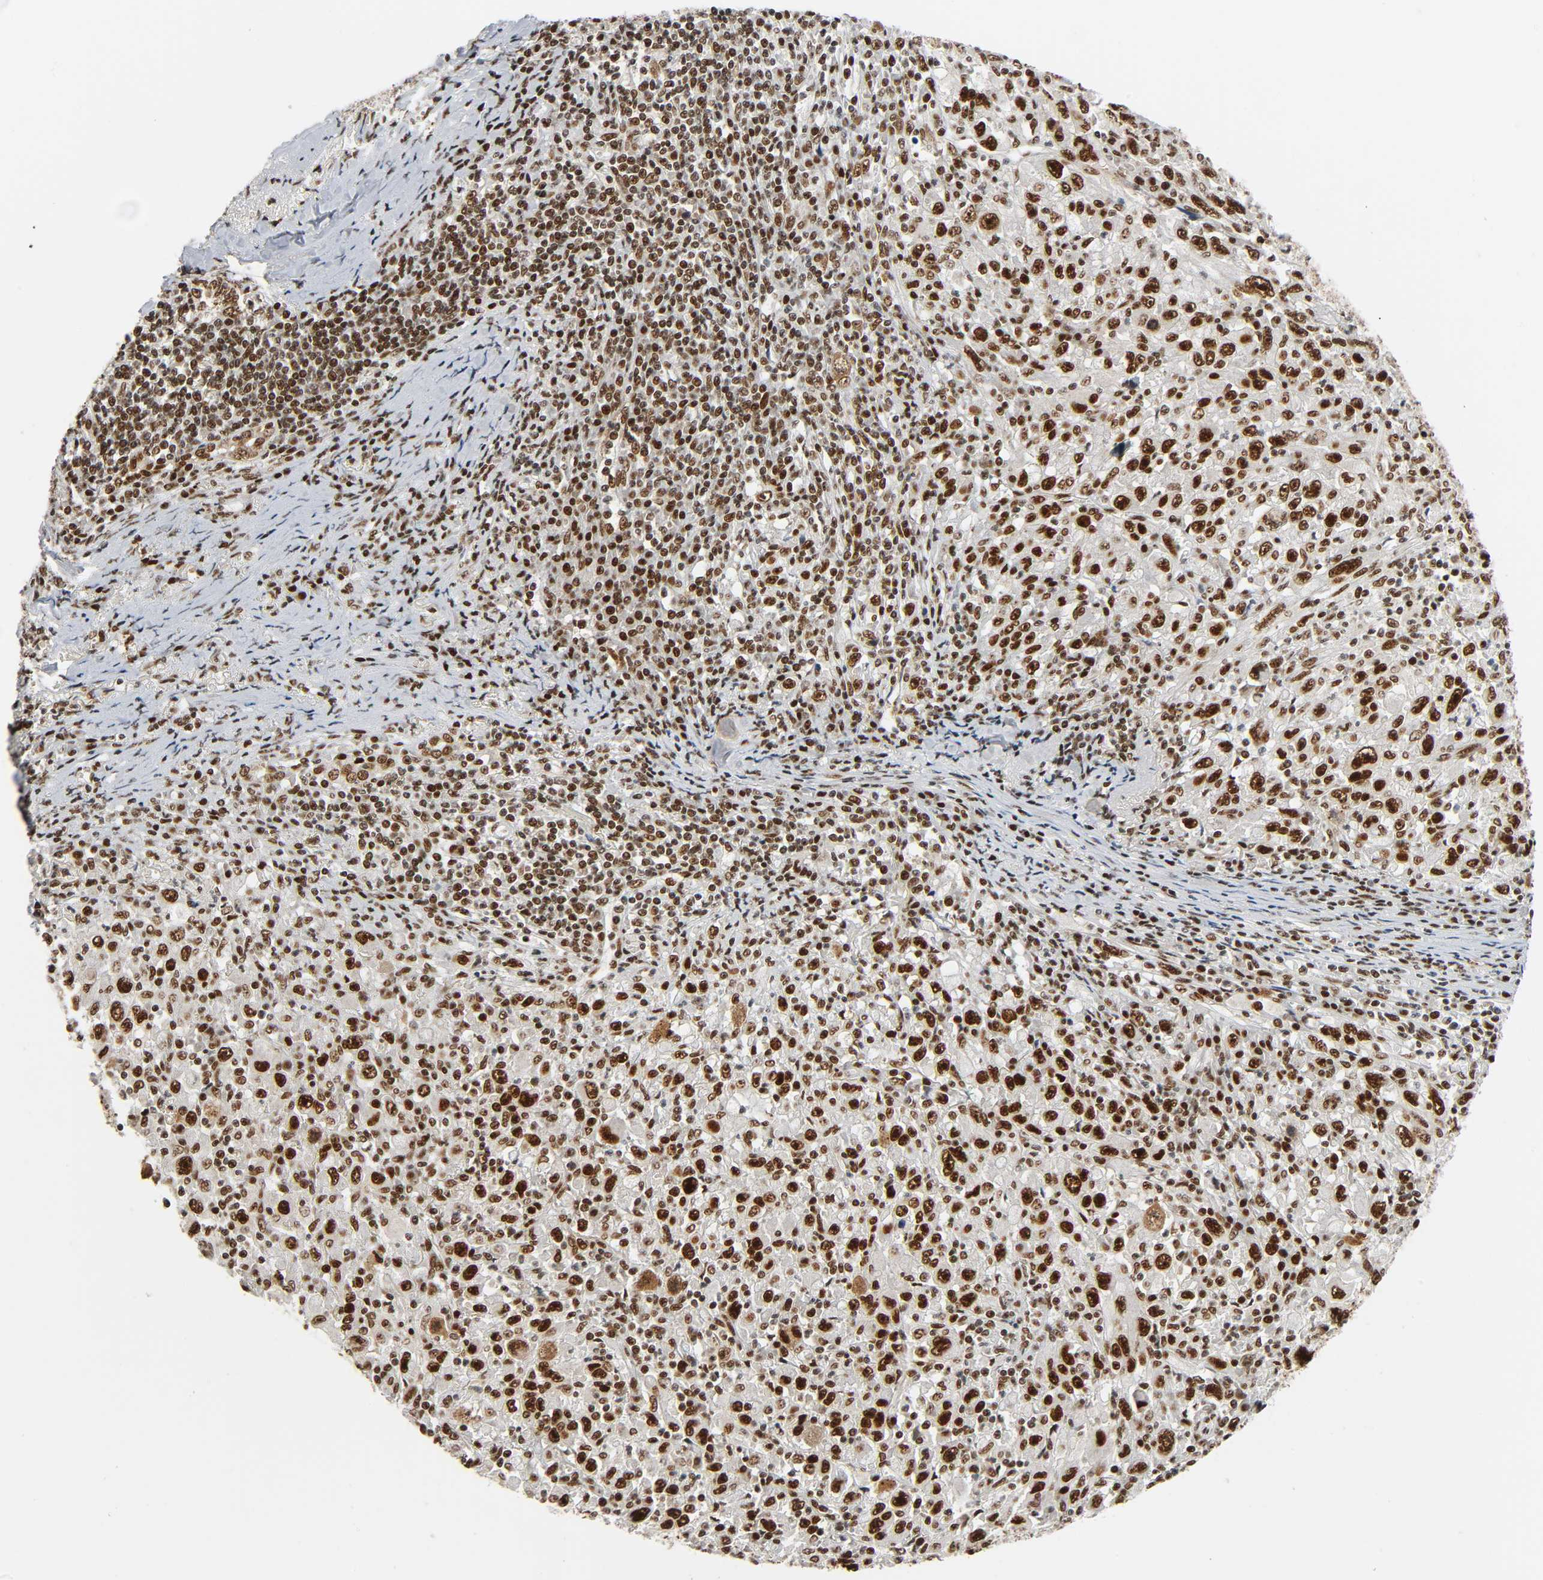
{"staining": {"intensity": "strong", "quantity": ">75%", "location": "nuclear"}, "tissue": "melanoma", "cell_type": "Tumor cells", "image_type": "cancer", "snomed": [{"axis": "morphology", "description": "Malignant melanoma, Metastatic site"}, {"axis": "topography", "description": "Skin"}], "caption": "Human melanoma stained with a brown dye demonstrates strong nuclear positive positivity in about >75% of tumor cells.", "gene": "CDK9", "patient": {"sex": "female", "age": 56}}